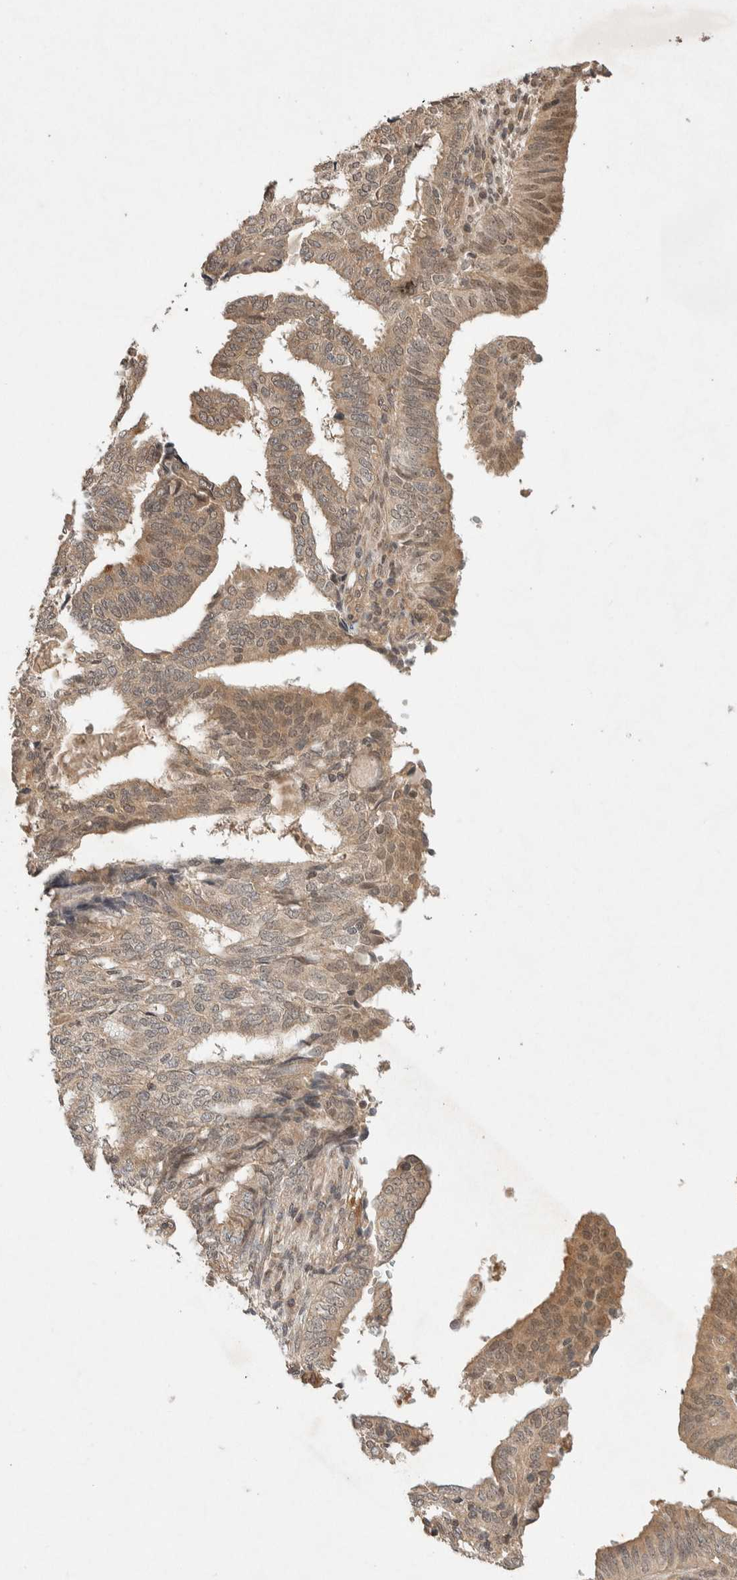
{"staining": {"intensity": "weak", "quantity": "25%-75%", "location": "cytoplasmic/membranous,nuclear"}, "tissue": "endometrial cancer", "cell_type": "Tumor cells", "image_type": "cancer", "snomed": [{"axis": "morphology", "description": "Adenocarcinoma, NOS"}, {"axis": "topography", "description": "Endometrium"}], "caption": "Immunohistochemistry (DAB (3,3'-diaminobenzidine)) staining of endometrial cancer (adenocarcinoma) exhibits weak cytoplasmic/membranous and nuclear protein positivity in about 25%-75% of tumor cells. (Stains: DAB (3,3'-diaminobenzidine) in brown, nuclei in blue, Microscopy: brightfield microscopy at high magnification).", "gene": "THRA", "patient": {"sex": "female", "age": 58}}